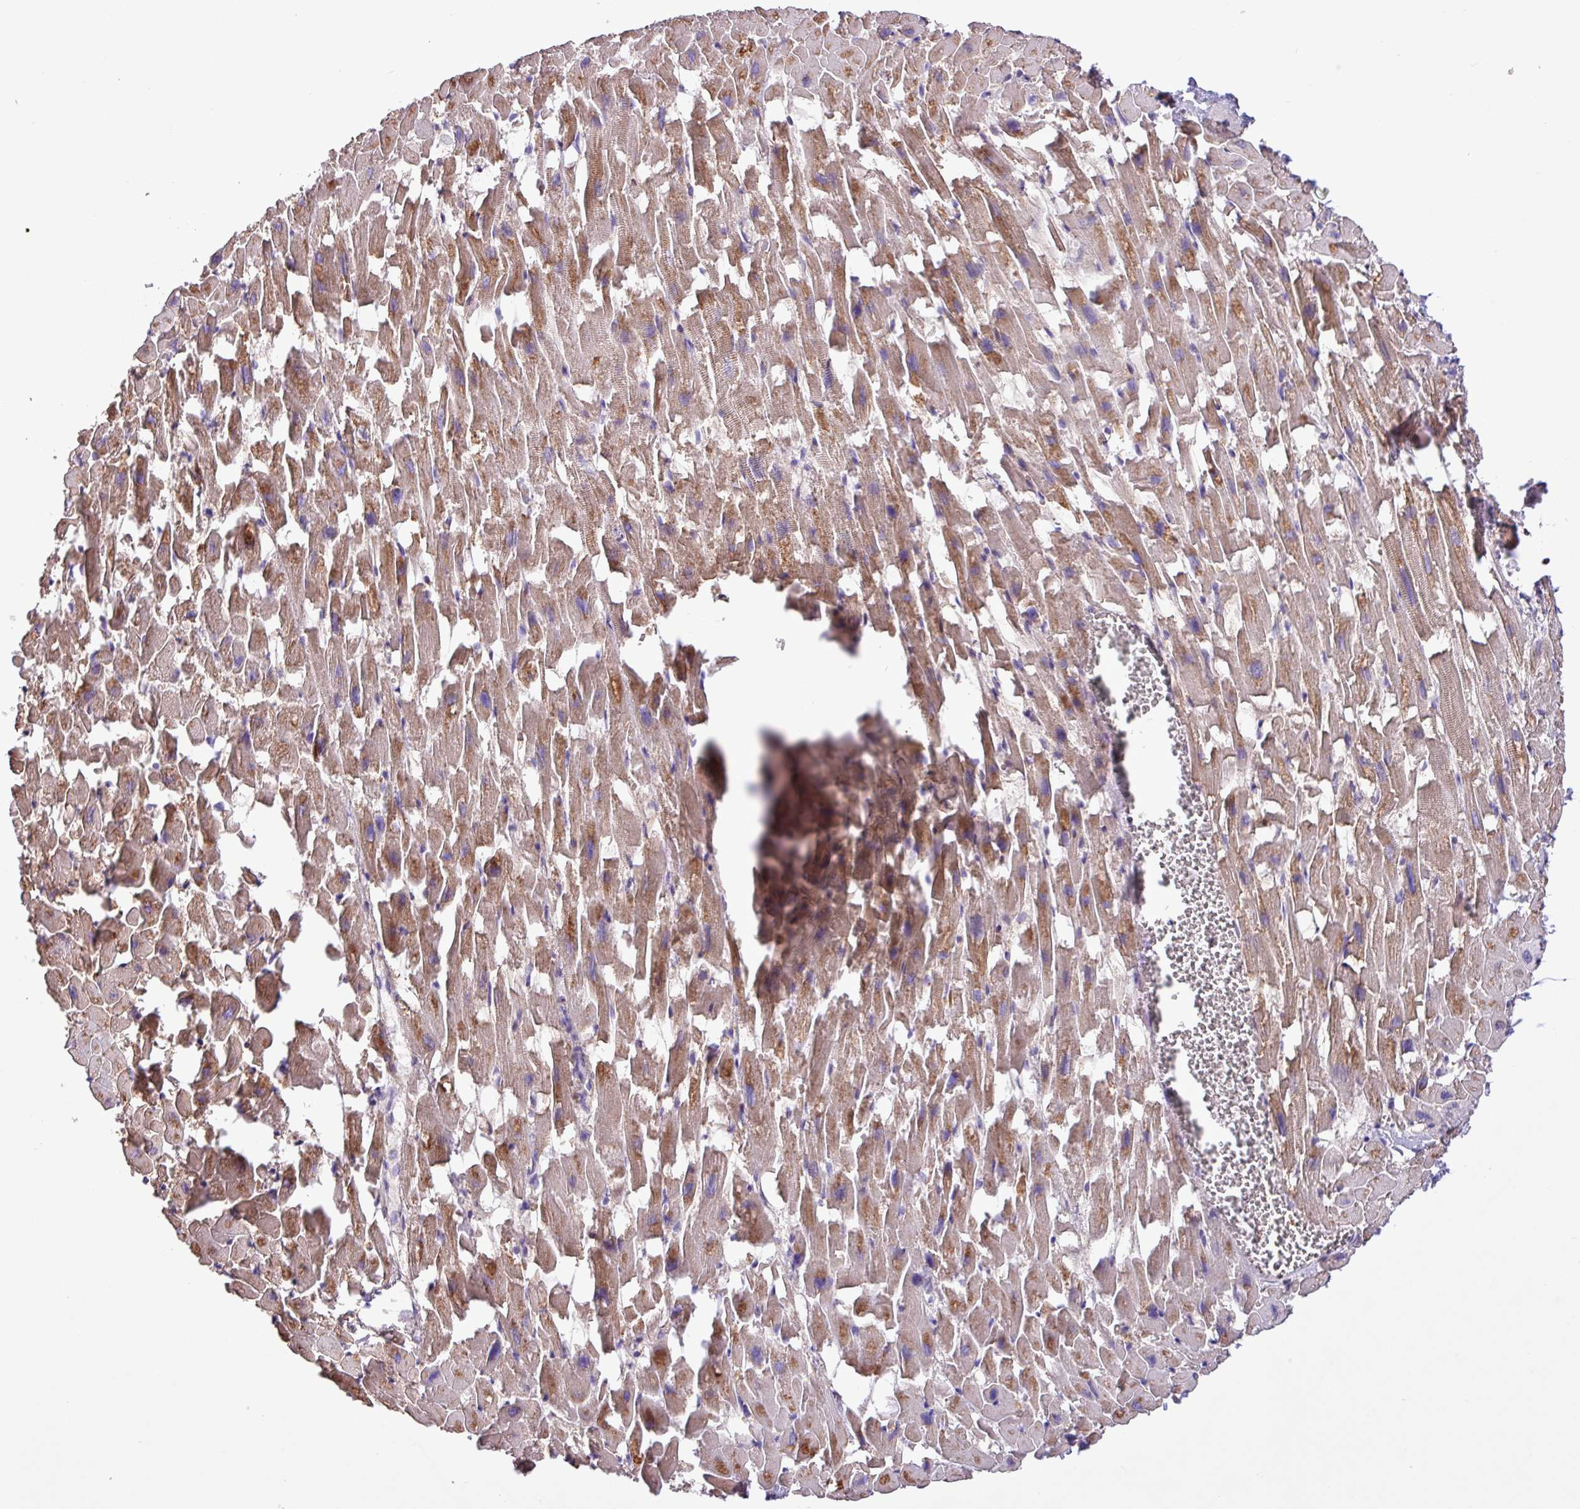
{"staining": {"intensity": "moderate", "quantity": "25%-75%", "location": "cytoplasmic/membranous"}, "tissue": "heart muscle", "cell_type": "Cardiomyocytes", "image_type": "normal", "snomed": [{"axis": "morphology", "description": "Normal tissue, NOS"}, {"axis": "topography", "description": "Heart"}], "caption": "IHC image of benign heart muscle: human heart muscle stained using immunohistochemistry exhibits medium levels of moderate protein expression localized specifically in the cytoplasmic/membranous of cardiomyocytes, appearing as a cytoplasmic/membranous brown color.", "gene": "RPP25L", "patient": {"sex": "female", "age": 64}}